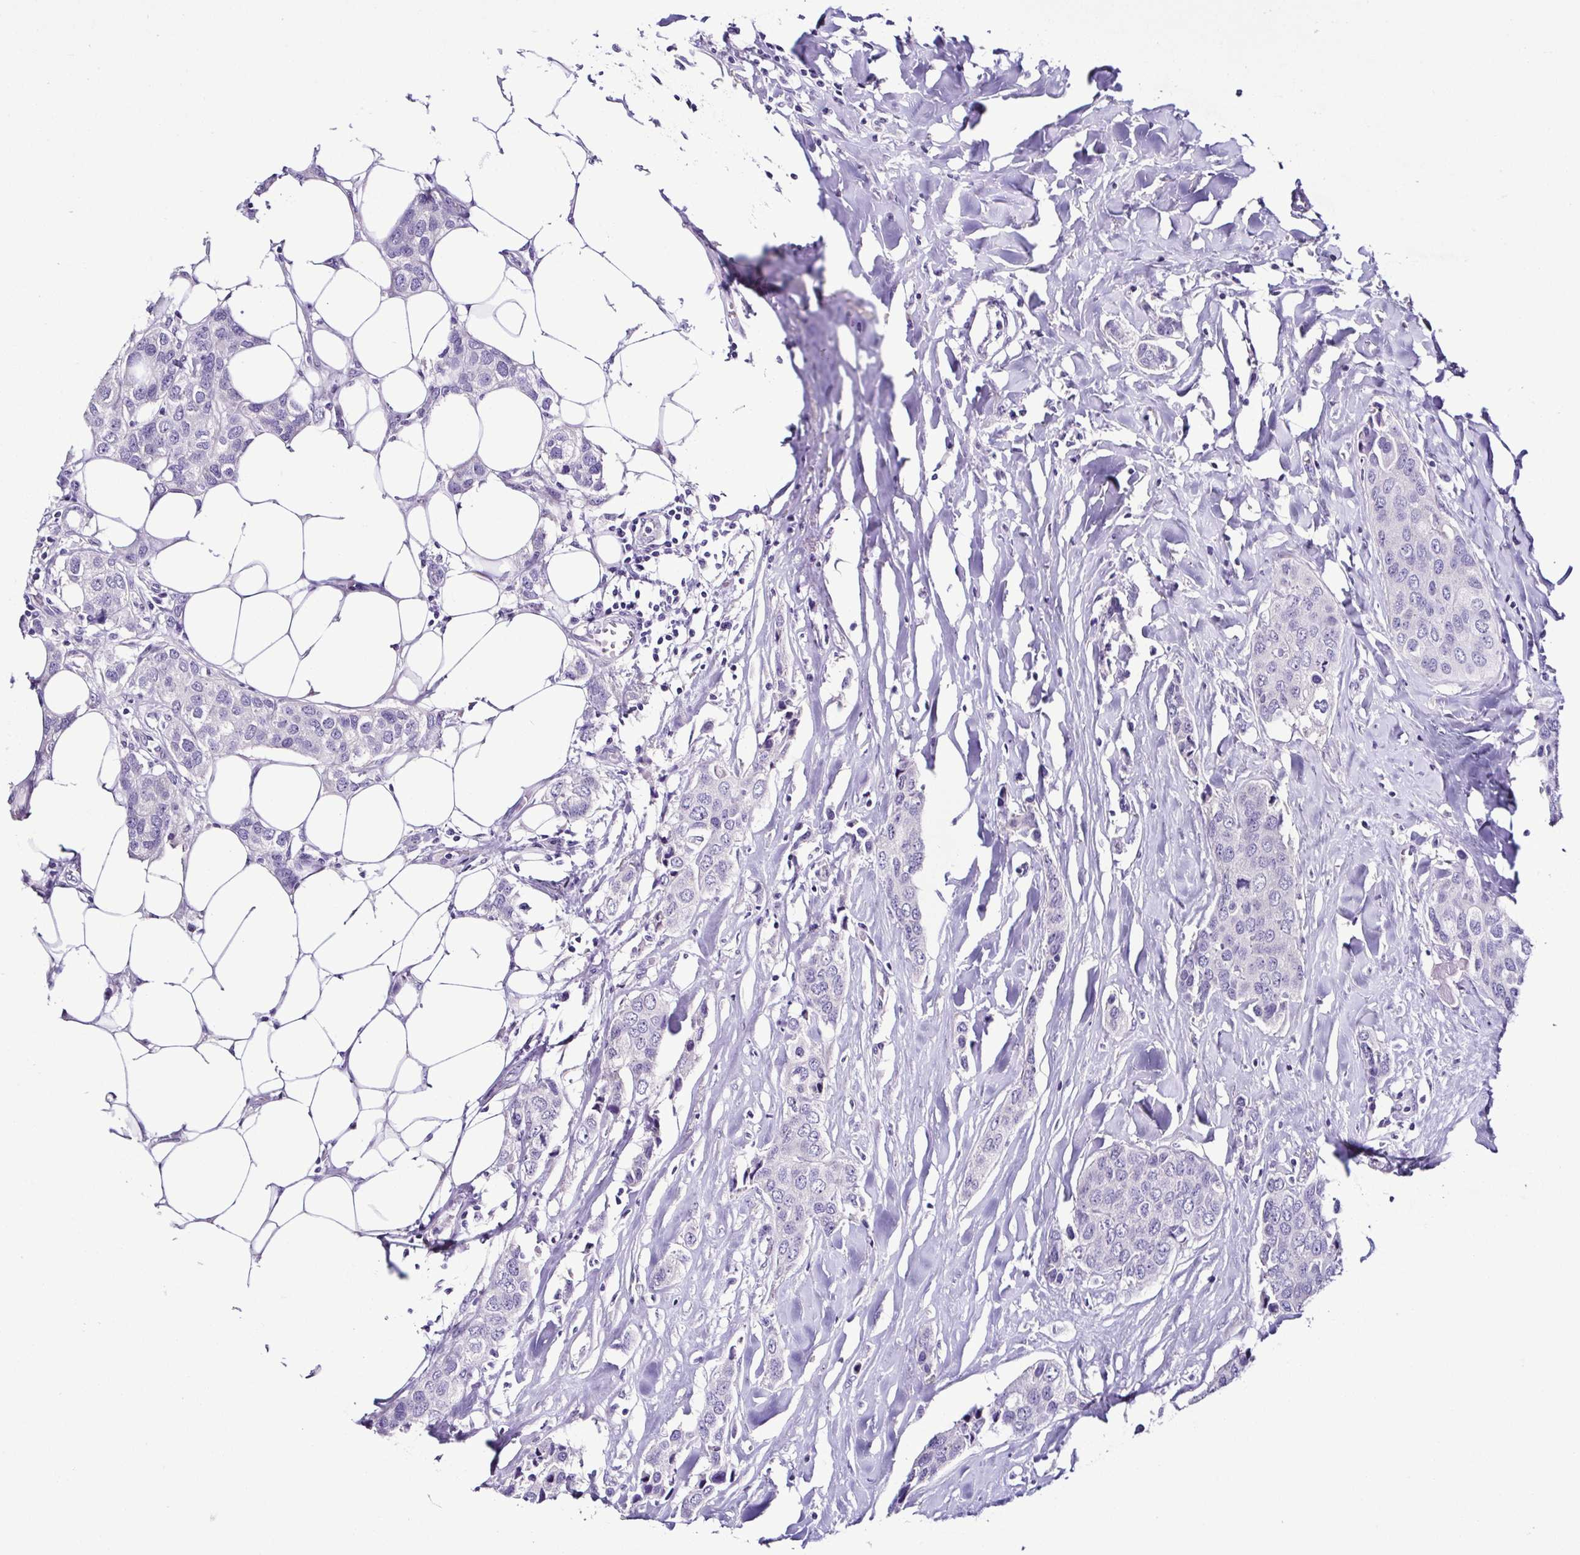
{"staining": {"intensity": "negative", "quantity": "none", "location": "none"}, "tissue": "breast cancer", "cell_type": "Tumor cells", "image_type": "cancer", "snomed": [{"axis": "morphology", "description": "Duct carcinoma"}, {"axis": "topography", "description": "Breast"}], "caption": "Immunohistochemical staining of breast cancer (intraductal carcinoma) shows no significant positivity in tumor cells.", "gene": "SRL", "patient": {"sex": "female", "age": 80}}